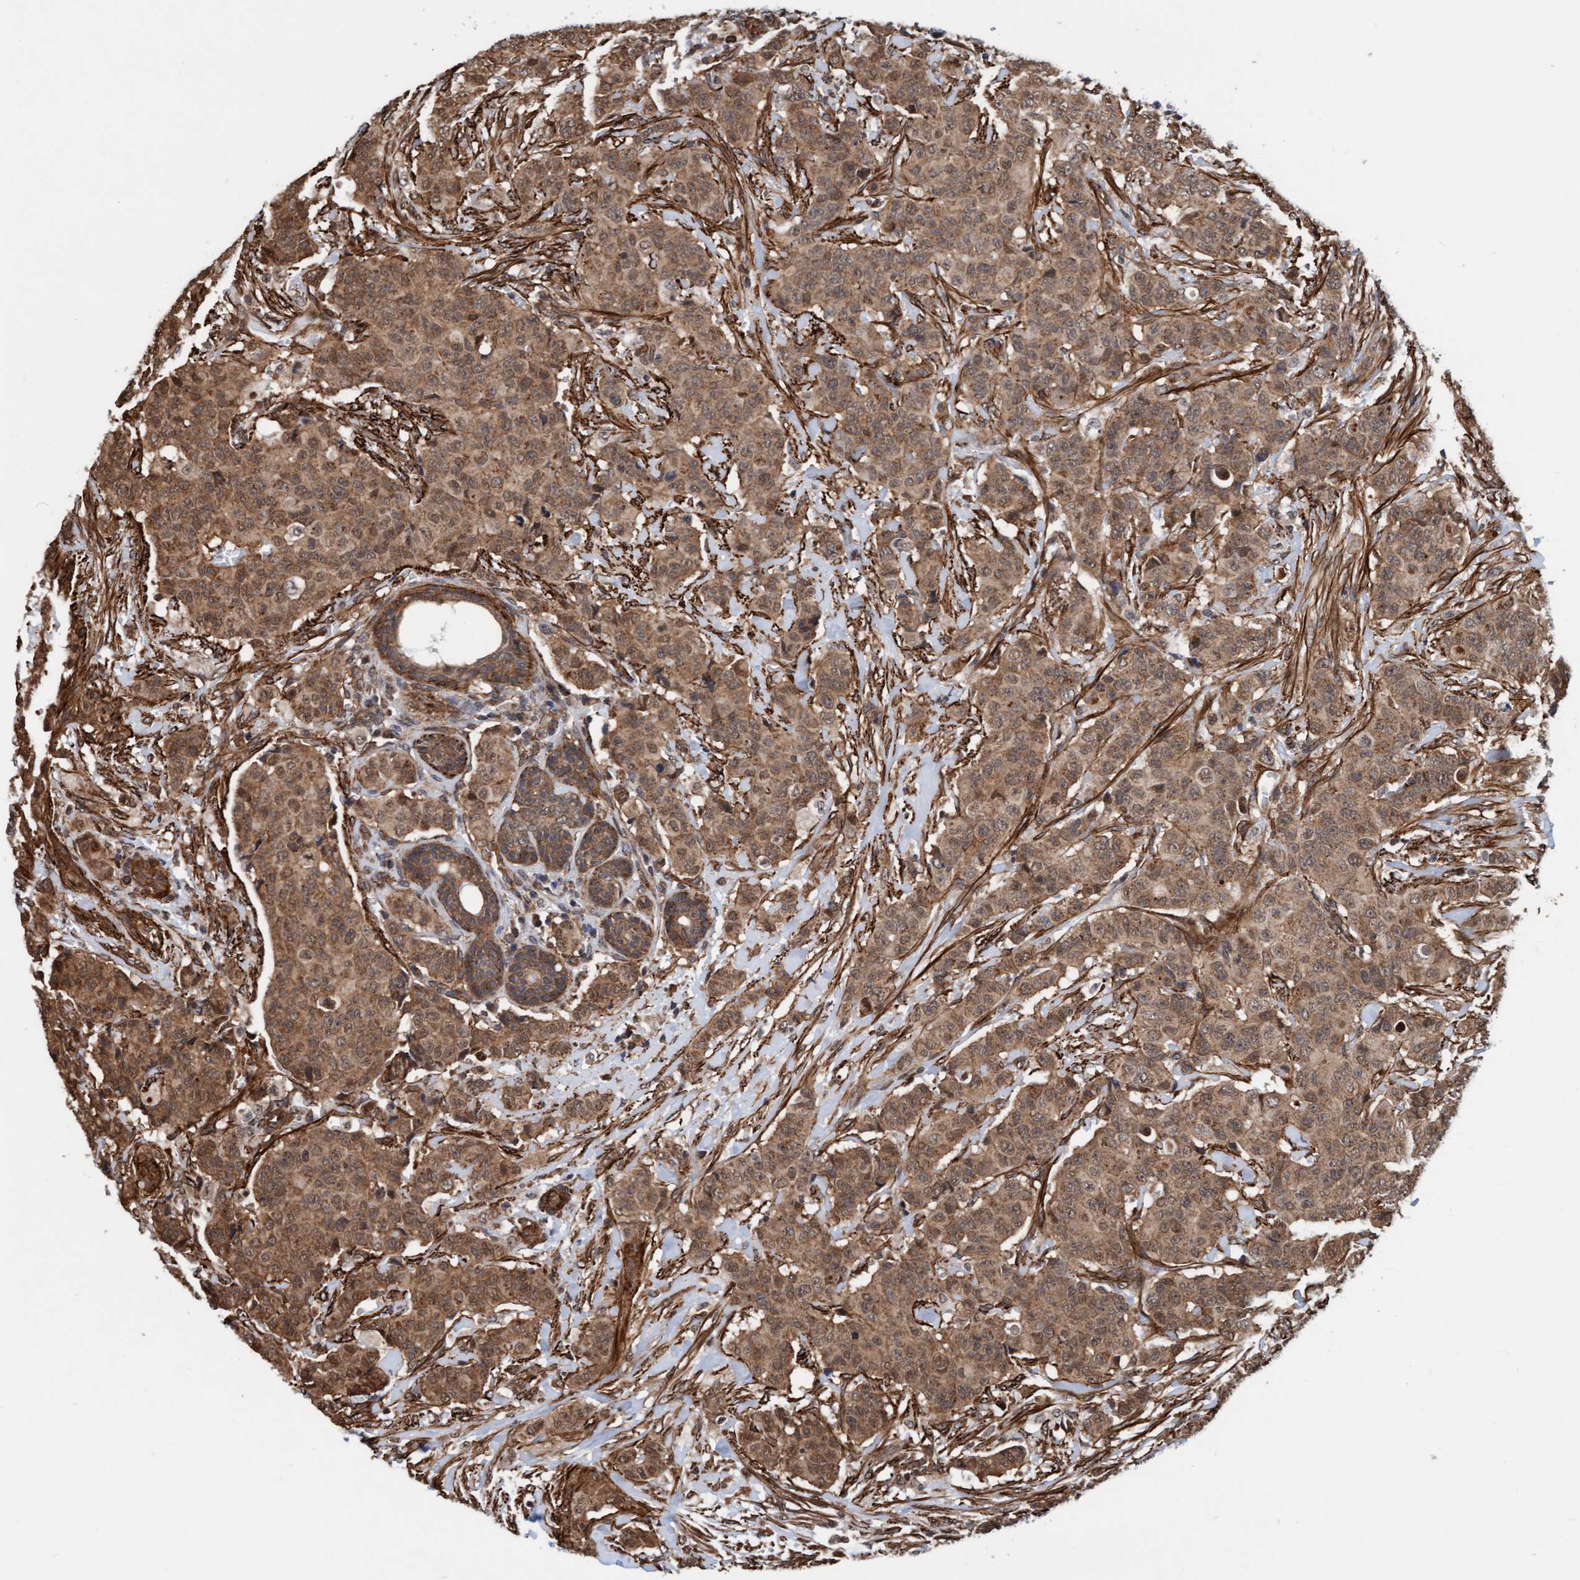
{"staining": {"intensity": "moderate", "quantity": ">75%", "location": "cytoplasmic/membranous,nuclear"}, "tissue": "breast cancer", "cell_type": "Tumor cells", "image_type": "cancer", "snomed": [{"axis": "morphology", "description": "Normal tissue, NOS"}, {"axis": "morphology", "description": "Duct carcinoma"}, {"axis": "topography", "description": "Breast"}], "caption": "Protein staining by immunohistochemistry shows moderate cytoplasmic/membranous and nuclear staining in approximately >75% of tumor cells in breast cancer (intraductal carcinoma).", "gene": "STXBP4", "patient": {"sex": "female", "age": 40}}